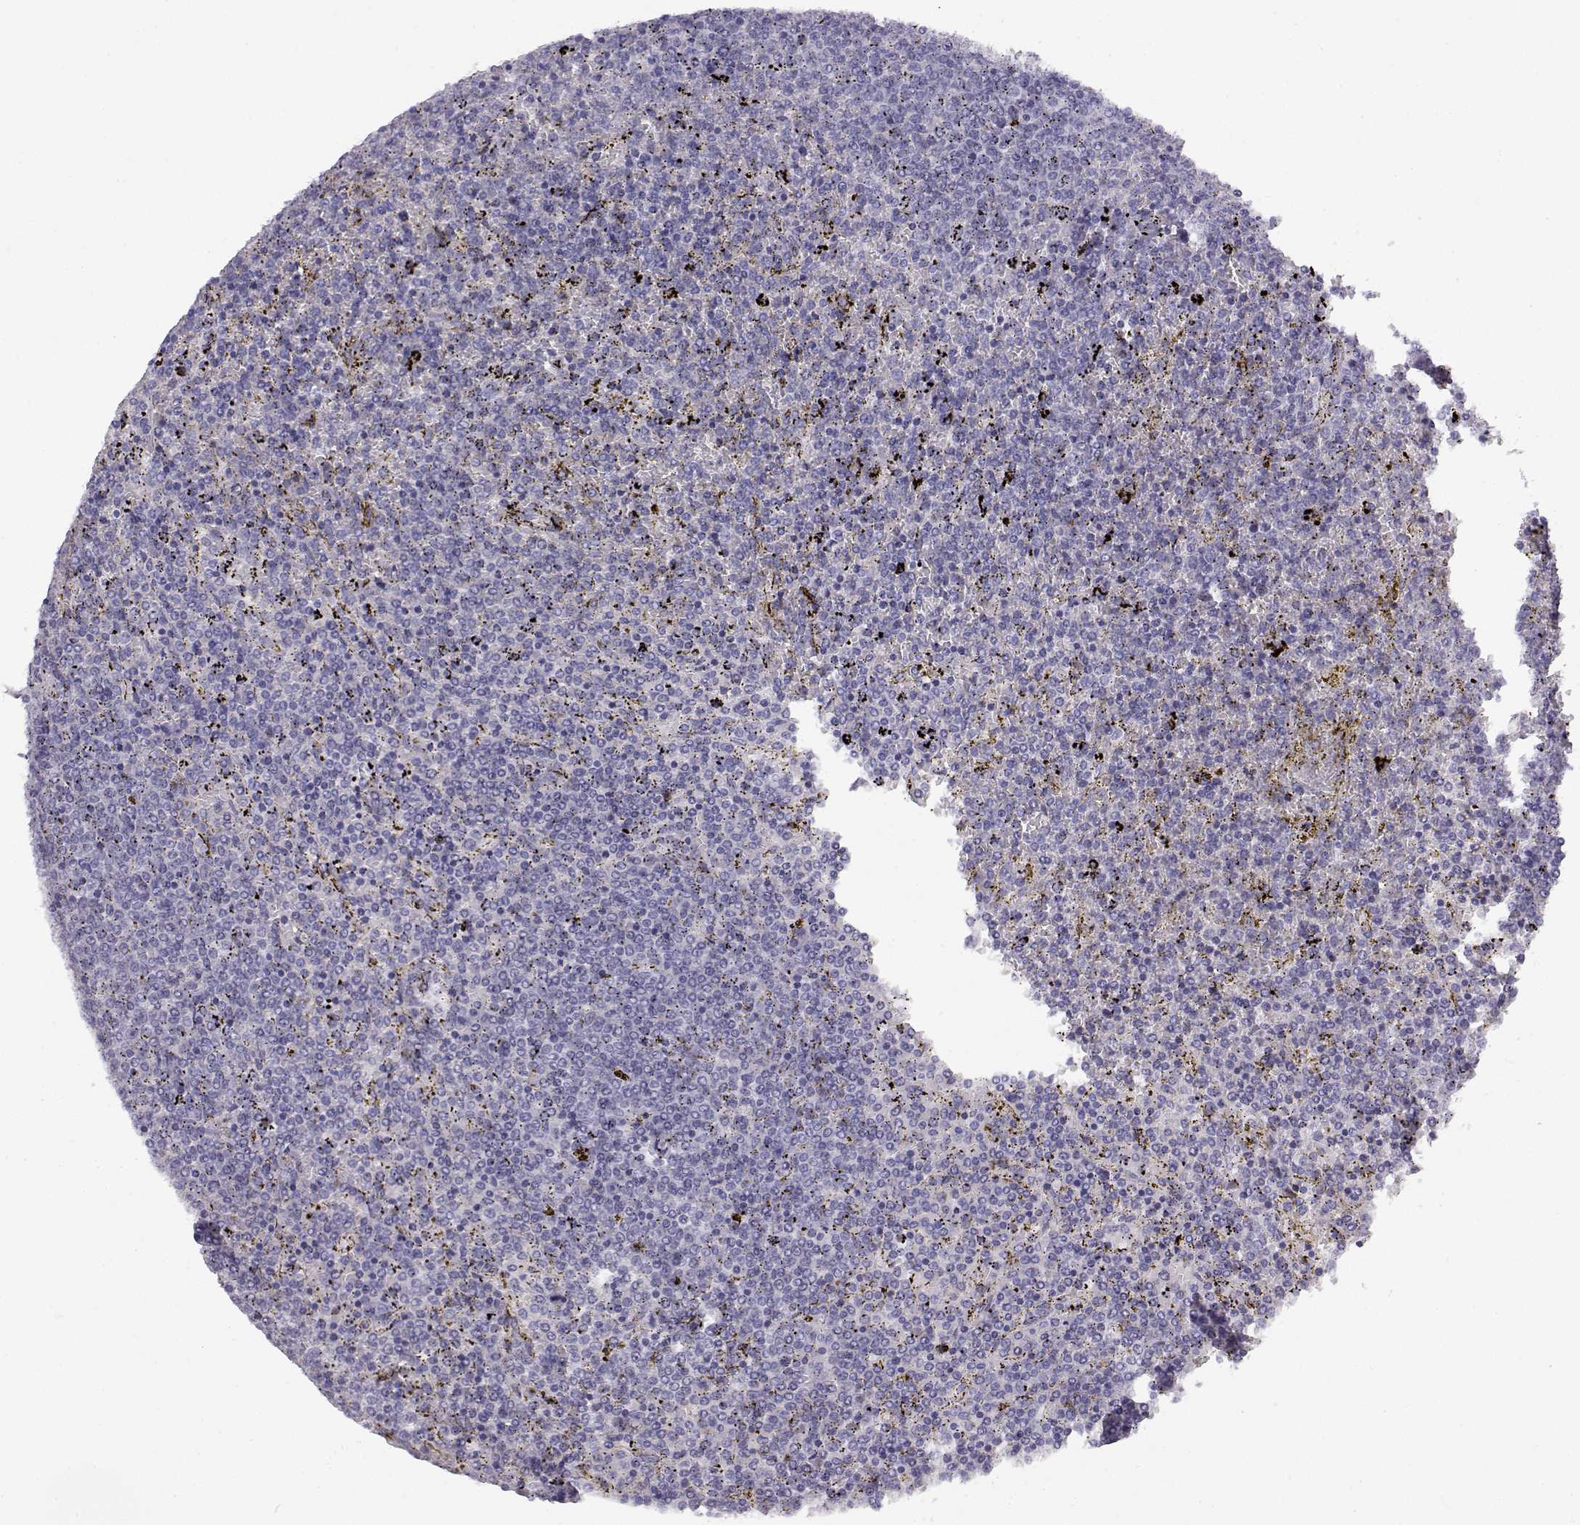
{"staining": {"intensity": "negative", "quantity": "none", "location": "none"}, "tissue": "lymphoma", "cell_type": "Tumor cells", "image_type": "cancer", "snomed": [{"axis": "morphology", "description": "Malignant lymphoma, non-Hodgkin's type, Low grade"}, {"axis": "topography", "description": "Spleen"}], "caption": "A high-resolution image shows IHC staining of lymphoma, which displays no significant positivity in tumor cells.", "gene": "NUTM1", "patient": {"sex": "female", "age": 77}}